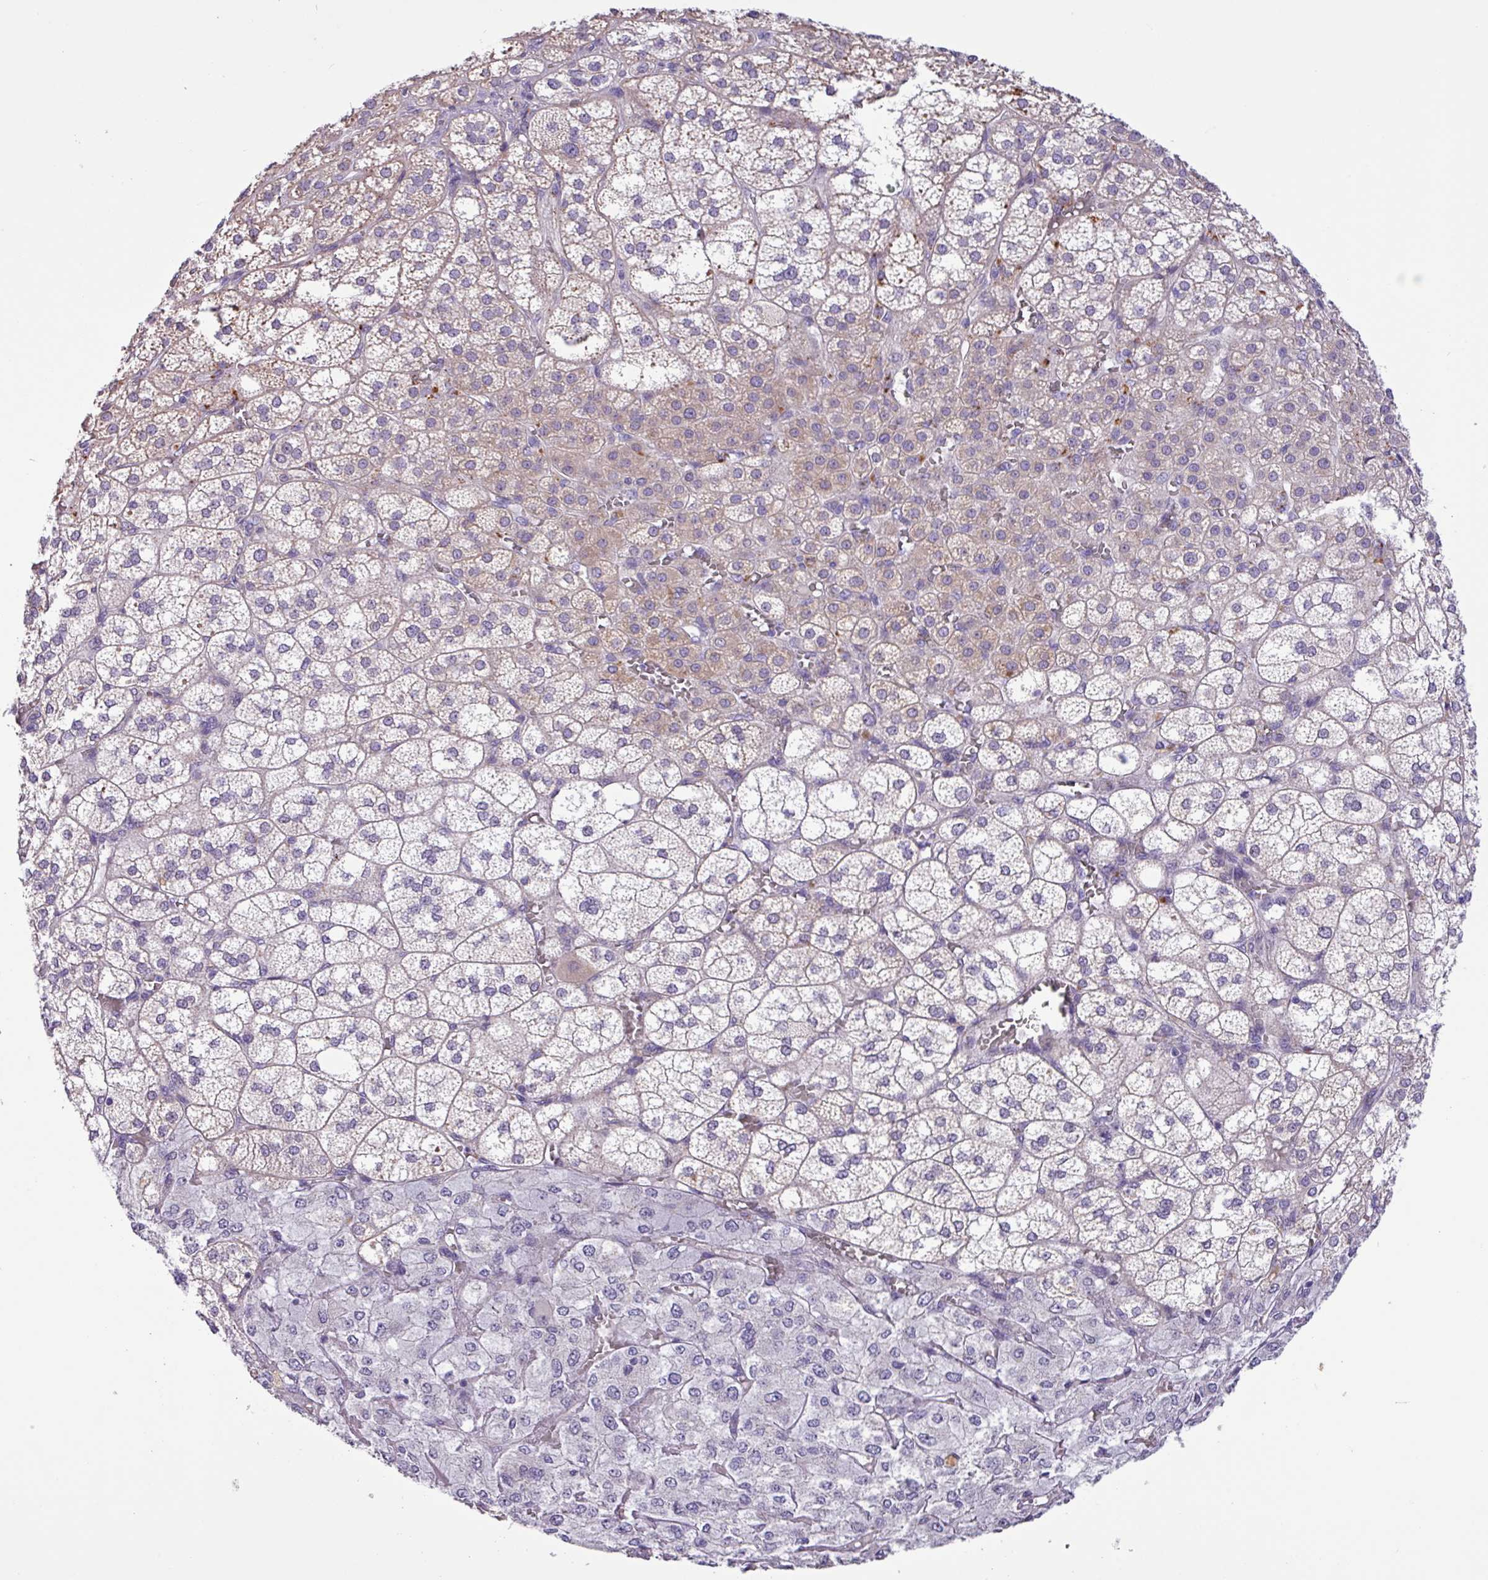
{"staining": {"intensity": "weak", "quantity": "25%-75%", "location": "cytoplasmic/membranous"}, "tissue": "adrenal gland", "cell_type": "Glandular cells", "image_type": "normal", "snomed": [{"axis": "morphology", "description": "Normal tissue, NOS"}, {"axis": "topography", "description": "Adrenal gland"}], "caption": "Immunohistochemistry (IHC) staining of unremarkable adrenal gland, which displays low levels of weak cytoplasmic/membranous positivity in about 25%-75% of glandular cells indicating weak cytoplasmic/membranous protein expression. The staining was performed using DAB (brown) for protein detection and nuclei were counterstained in hematoxylin (blue).", "gene": "MRM2", "patient": {"sex": "female", "age": 60}}